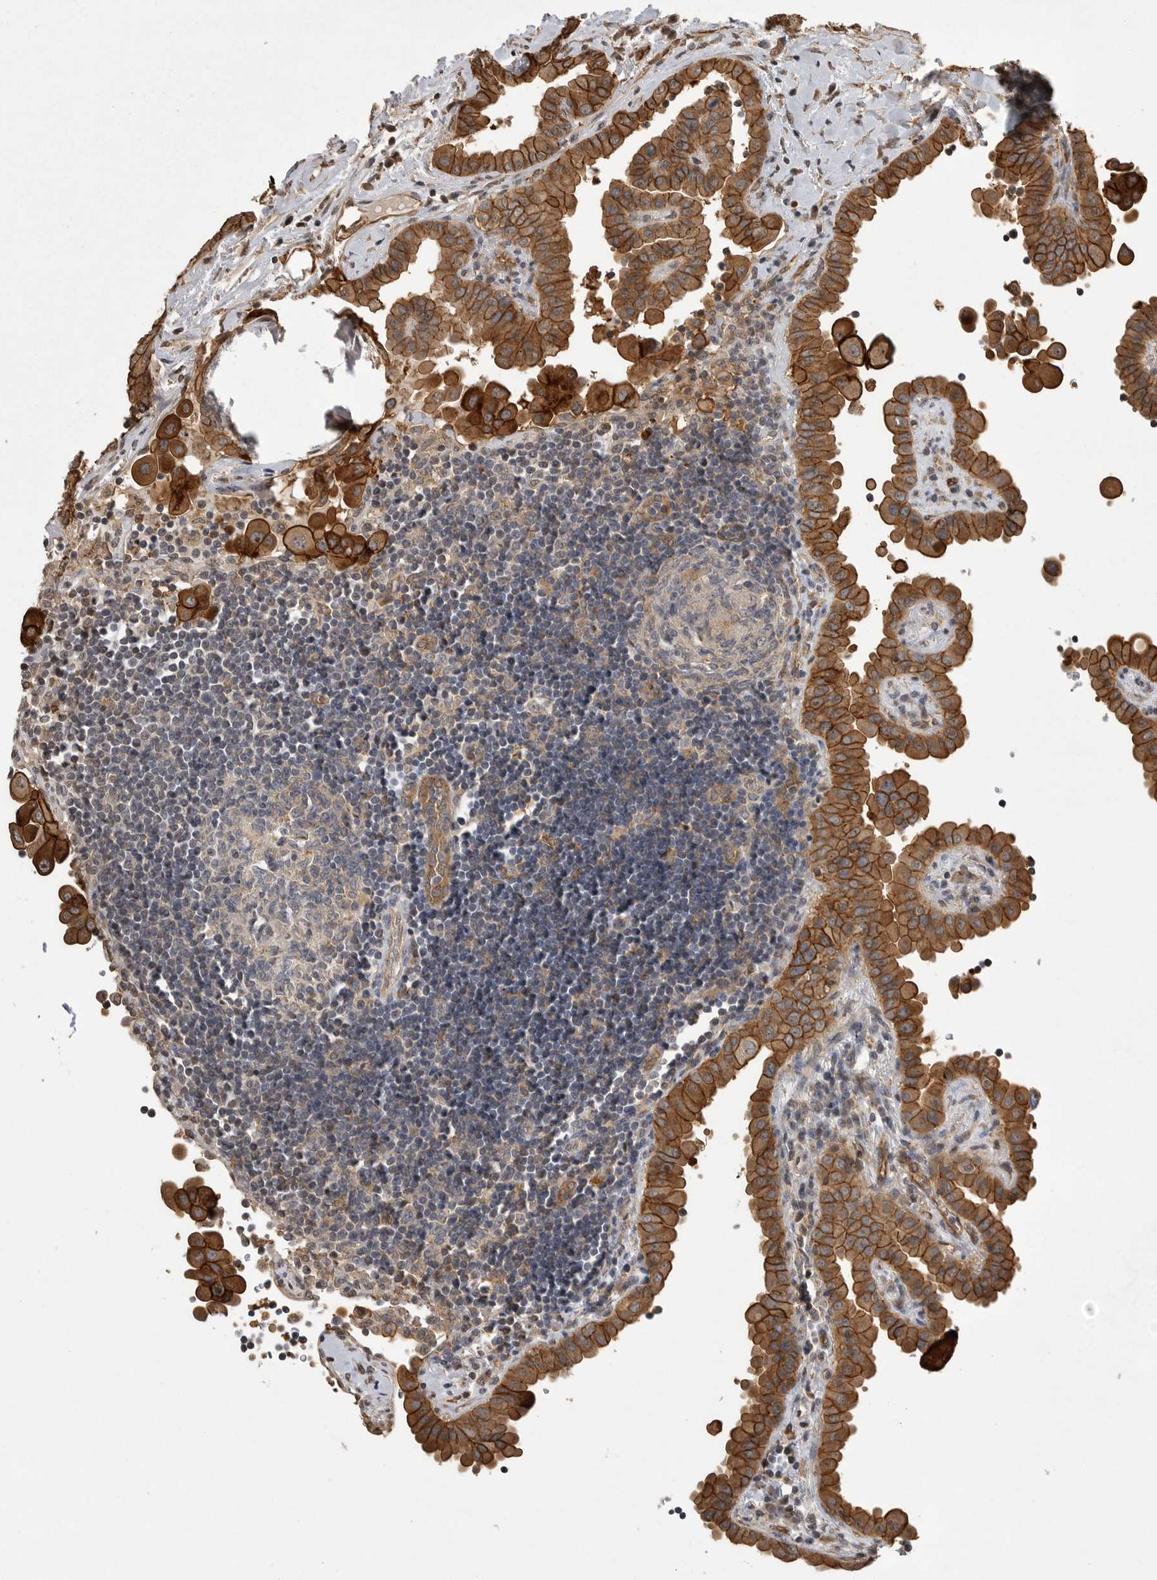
{"staining": {"intensity": "strong", "quantity": ">75%", "location": "cytoplasmic/membranous"}, "tissue": "thyroid cancer", "cell_type": "Tumor cells", "image_type": "cancer", "snomed": [{"axis": "morphology", "description": "Papillary adenocarcinoma, NOS"}, {"axis": "topography", "description": "Thyroid gland"}], "caption": "Thyroid cancer (papillary adenocarcinoma) was stained to show a protein in brown. There is high levels of strong cytoplasmic/membranous positivity in about >75% of tumor cells.", "gene": "NECTIN1", "patient": {"sex": "male", "age": 33}}